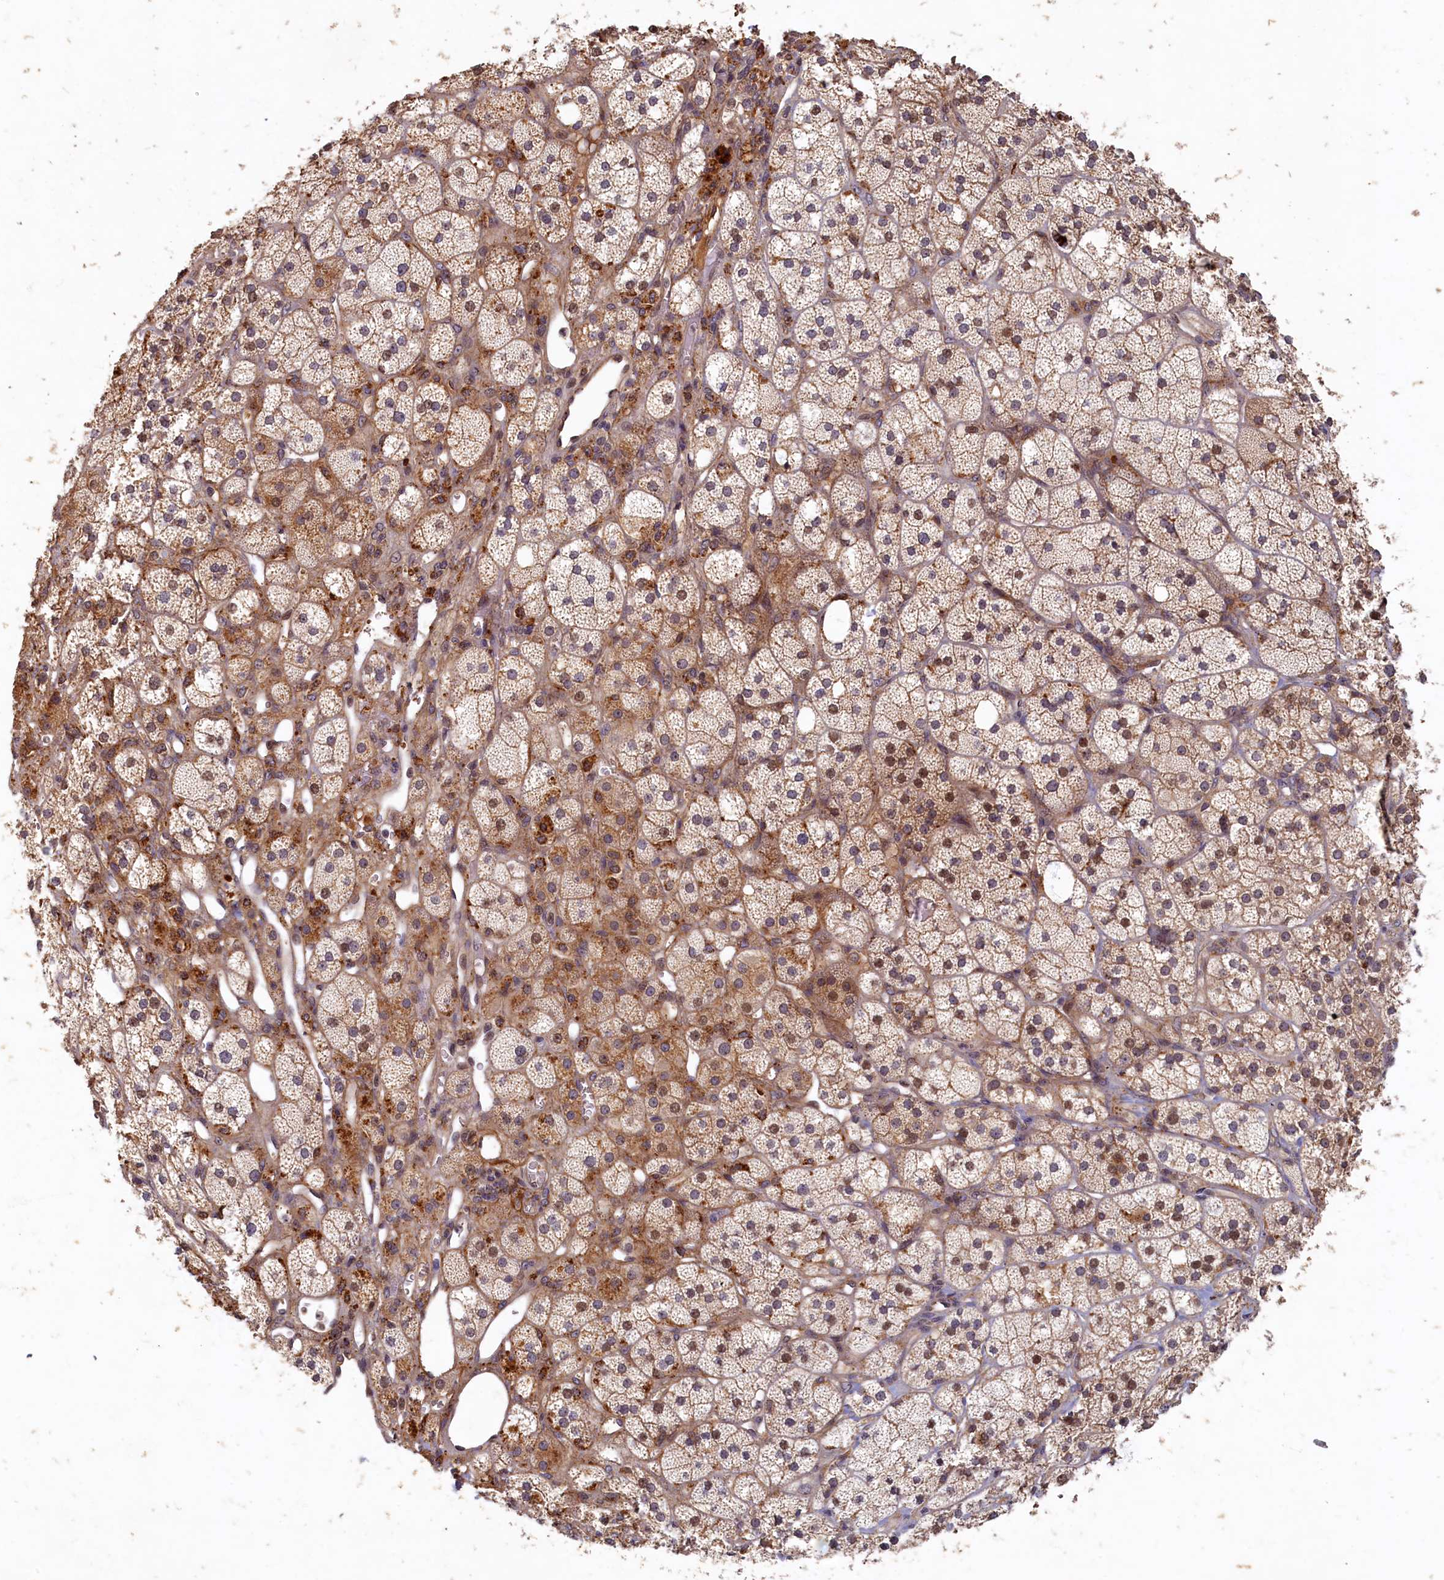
{"staining": {"intensity": "moderate", "quantity": "25%-75%", "location": "cytoplasmic/membranous,nuclear"}, "tissue": "adrenal gland", "cell_type": "Glandular cells", "image_type": "normal", "snomed": [{"axis": "morphology", "description": "Normal tissue, NOS"}, {"axis": "topography", "description": "Adrenal gland"}], "caption": "Normal adrenal gland reveals moderate cytoplasmic/membranous,nuclear staining in approximately 25%-75% of glandular cells.", "gene": "LCMT2", "patient": {"sex": "male", "age": 61}}